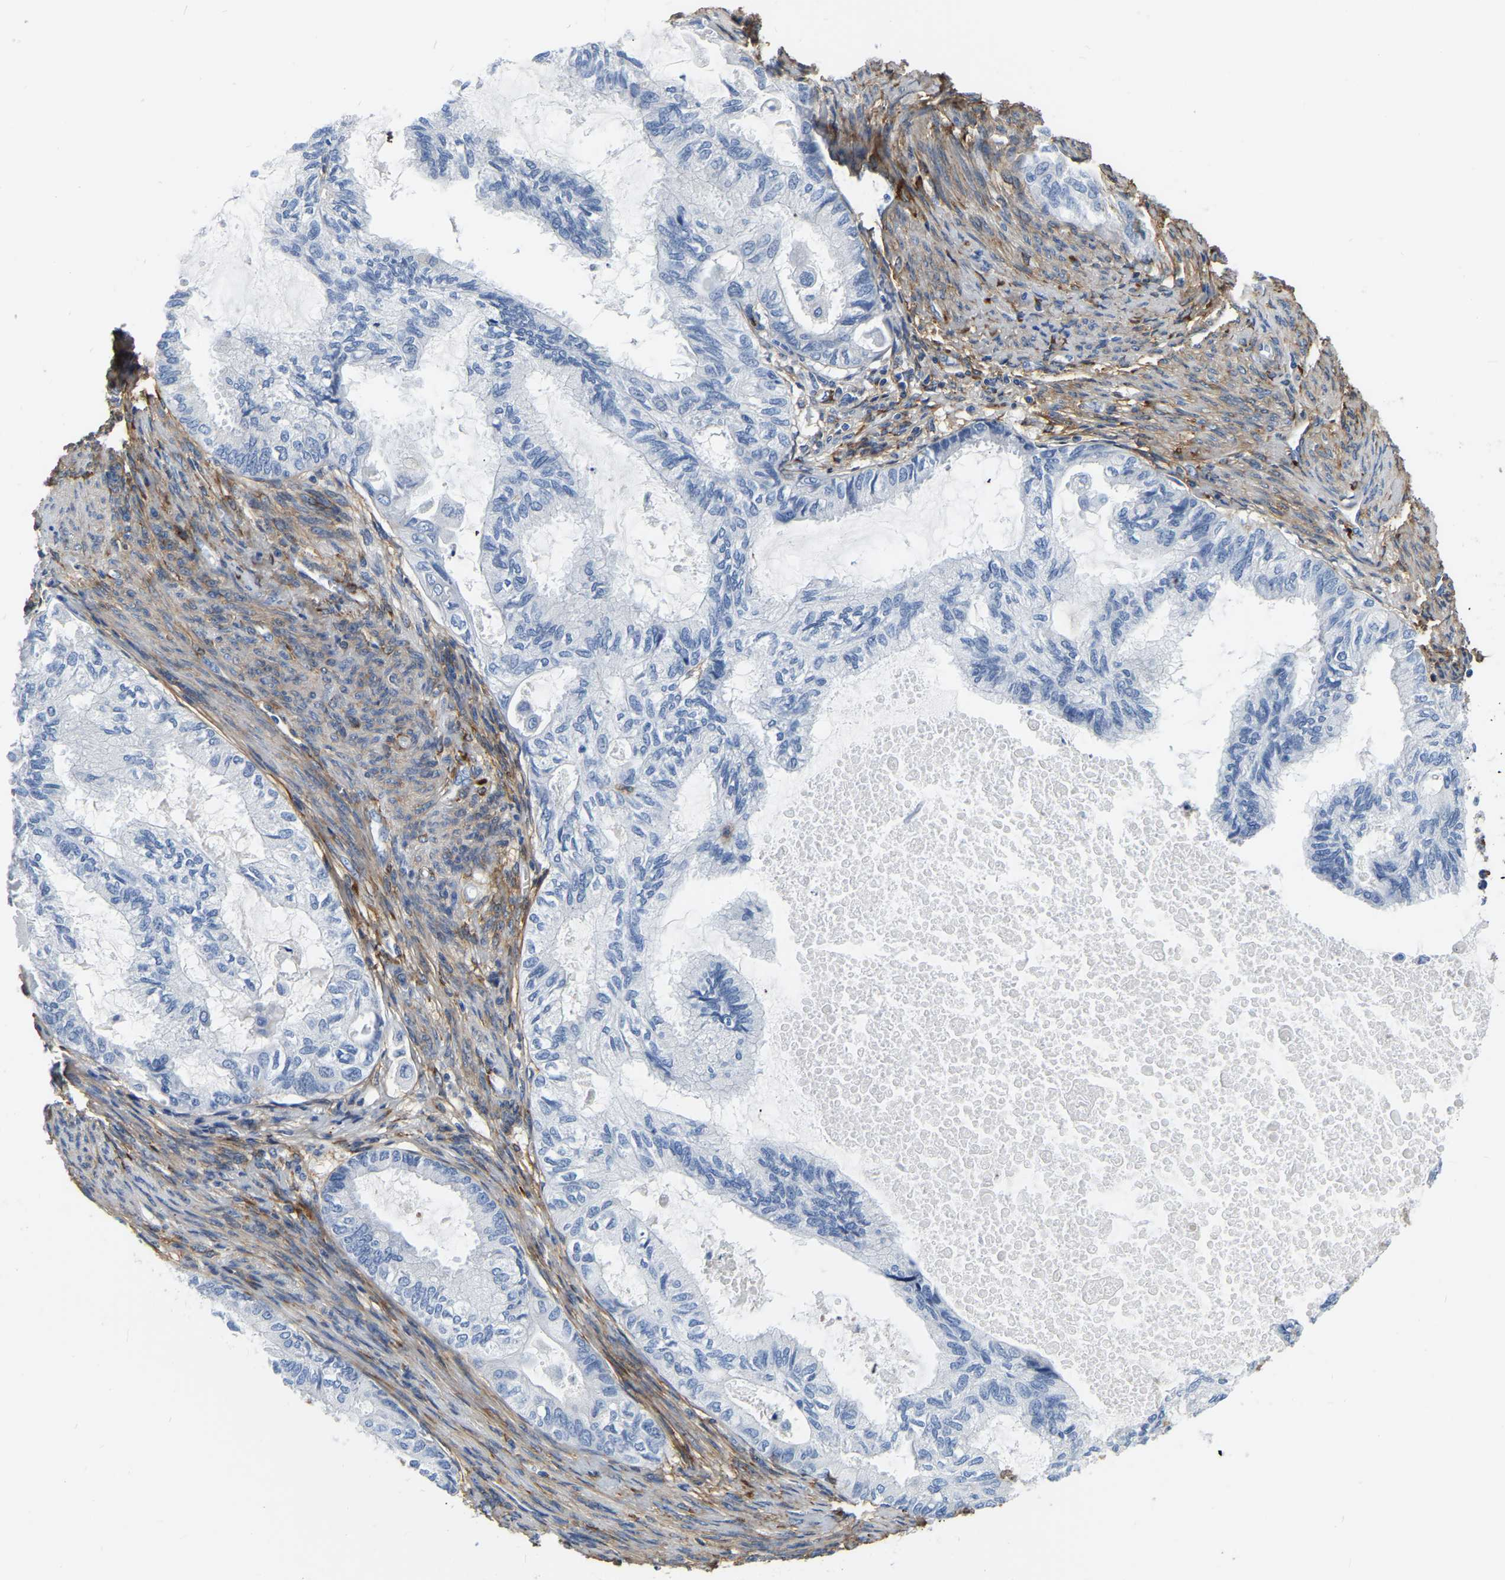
{"staining": {"intensity": "negative", "quantity": "none", "location": "none"}, "tissue": "cervical cancer", "cell_type": "Tumor cells", "image_type": "cancer", "snomed": [{"axis": "morphology", "description": "Normal tissue, NOS"}, {"axis": "morphology", "description": "Adenocarcinoma, NOS"}, {"axis": "topography", "description": "Cervix"}, {"axis": "topography", "description": "Endometrium"}], "caption": "Tumor cells show no significant expression in adenocarcinoma (cervical). (DAB (3,3'-diaminobenzidine) IHC visualized using brightfield microscopy, high magnification).", "gene": "COL6A1", "patient": {"sex": "female", "age": 86}}